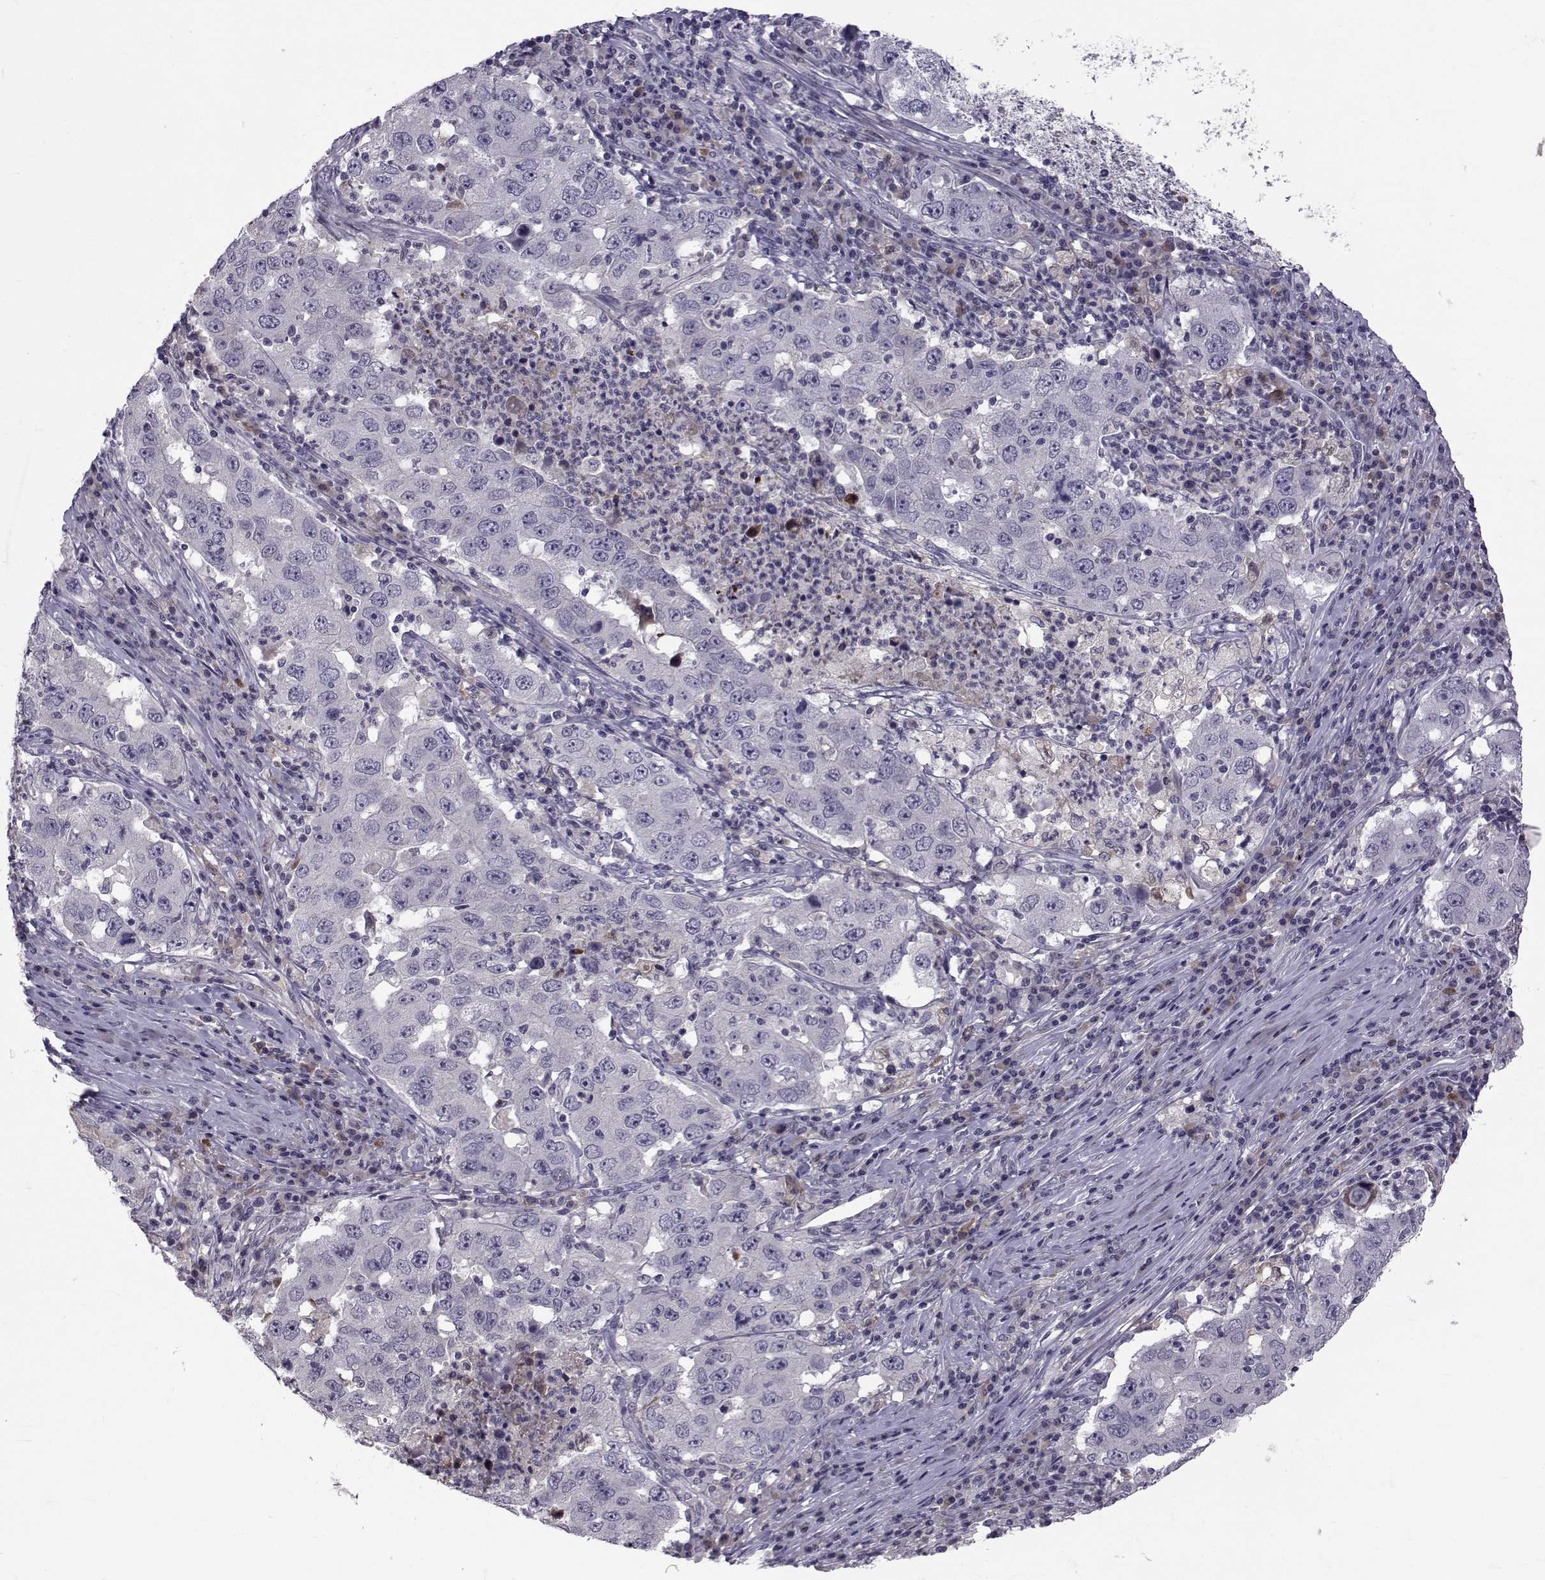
{"staining": {"intensity": "negative", "quantity": "none", "location": "none"}, "tissue": "lung cancer", "cell_type": "Tumor cells", "image_type": "cancer", "snomed": [{"axis": "morphology", "description": "Adenocarcinoma, NOS"}, {"axis": "topography", "description": "Lung"}], "caption": "This photomicrograph is of lung adenocarcinoma stained with IHC to label a protein in brown with the nuclei are counter-stained blue. There is no expression in tumor cells.", "gene": "TNFRSF11B", "patient": {"sex": "male", "age": 73}}